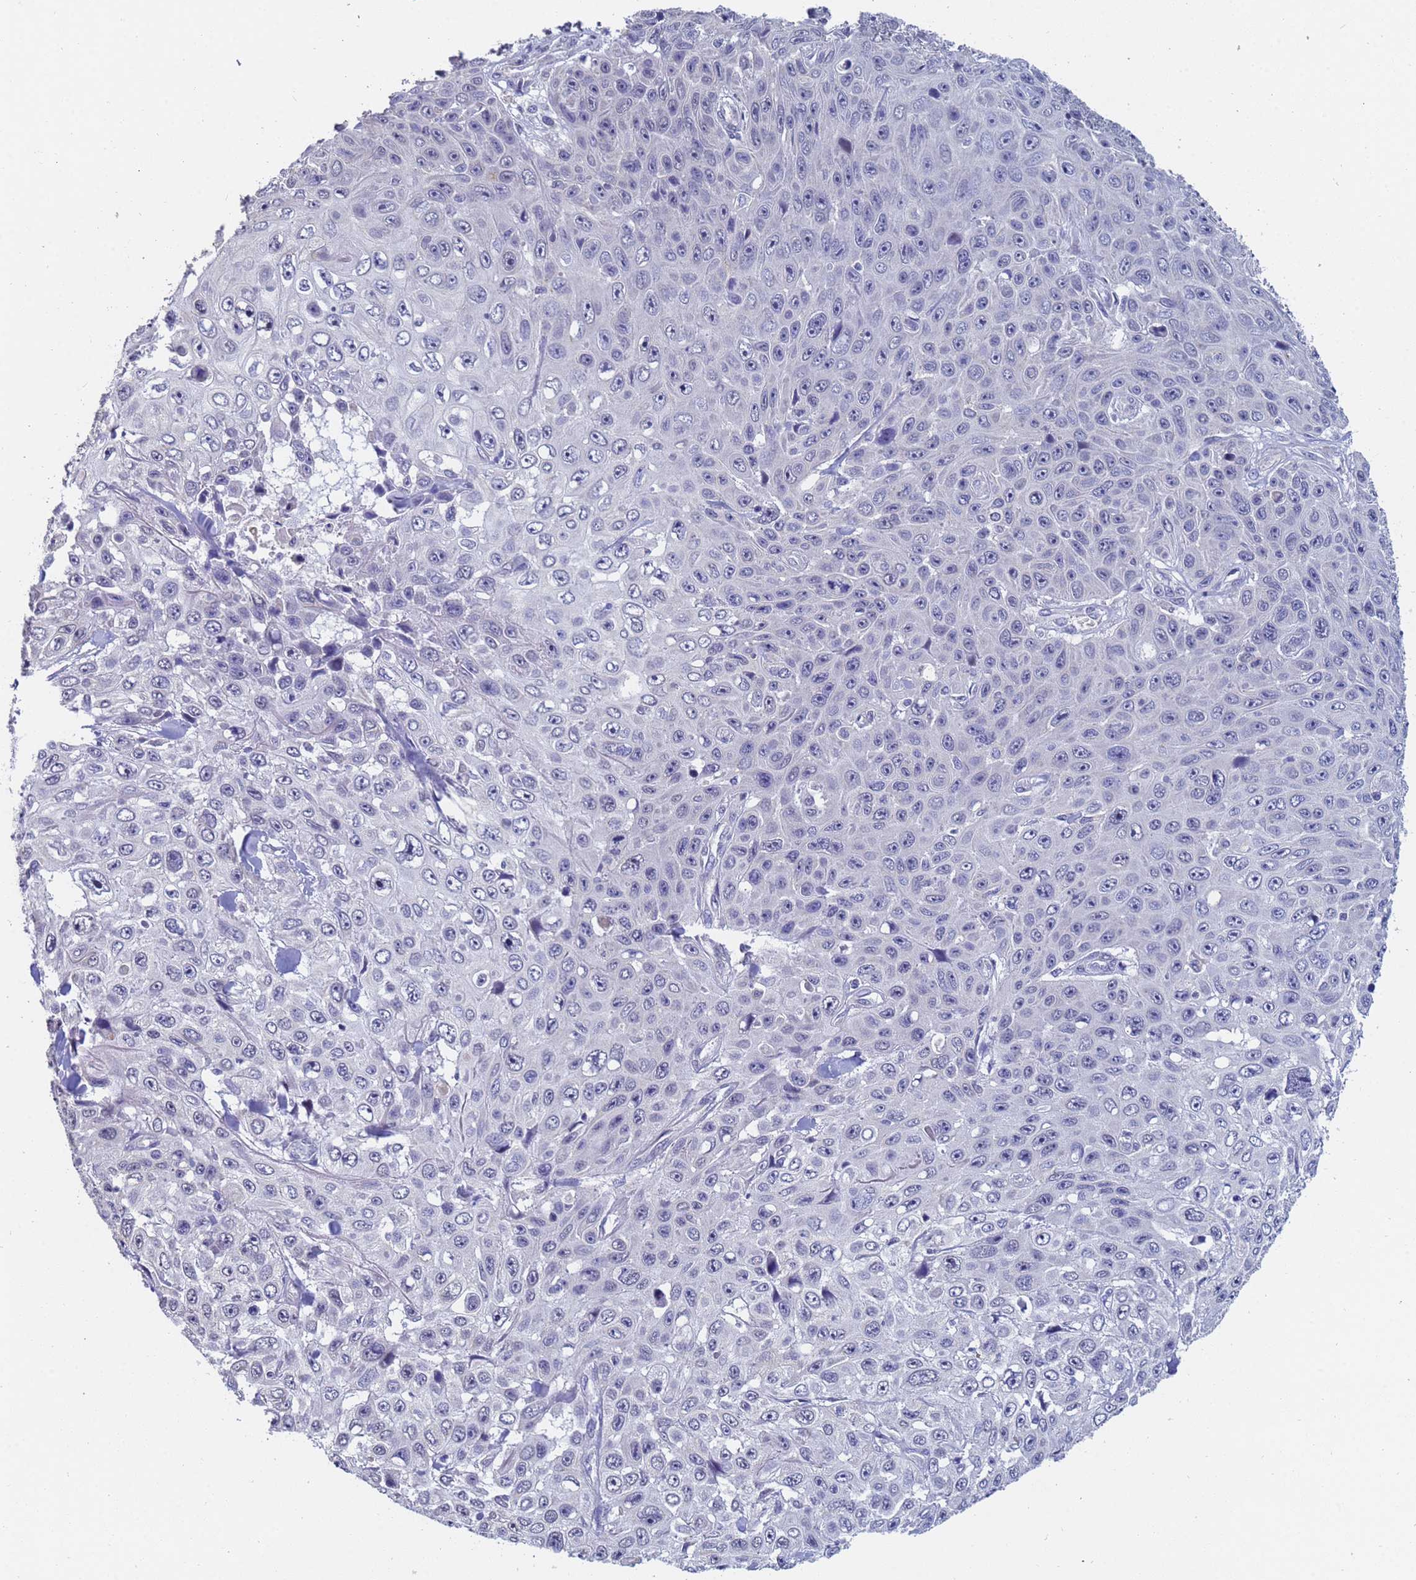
{"staining": {"intensity": "negative", "quantity": "none", "location": "none"}, "tissue": "skin cancer", "cell_type": "Tumor cells", "image_type": "cancer", "snomed": [{"axis": "morphology", "description": "Squamous cell carcinoma, NOS"}, {"axis": "topography", "description": "Skin"}], "caption": "Skin squamous cell carcinoma was stained to show a protein in brown. There is no significant staining in tumor cells.", "gene": "IHO1", "patient": {"sex": "male", "age": 82}}